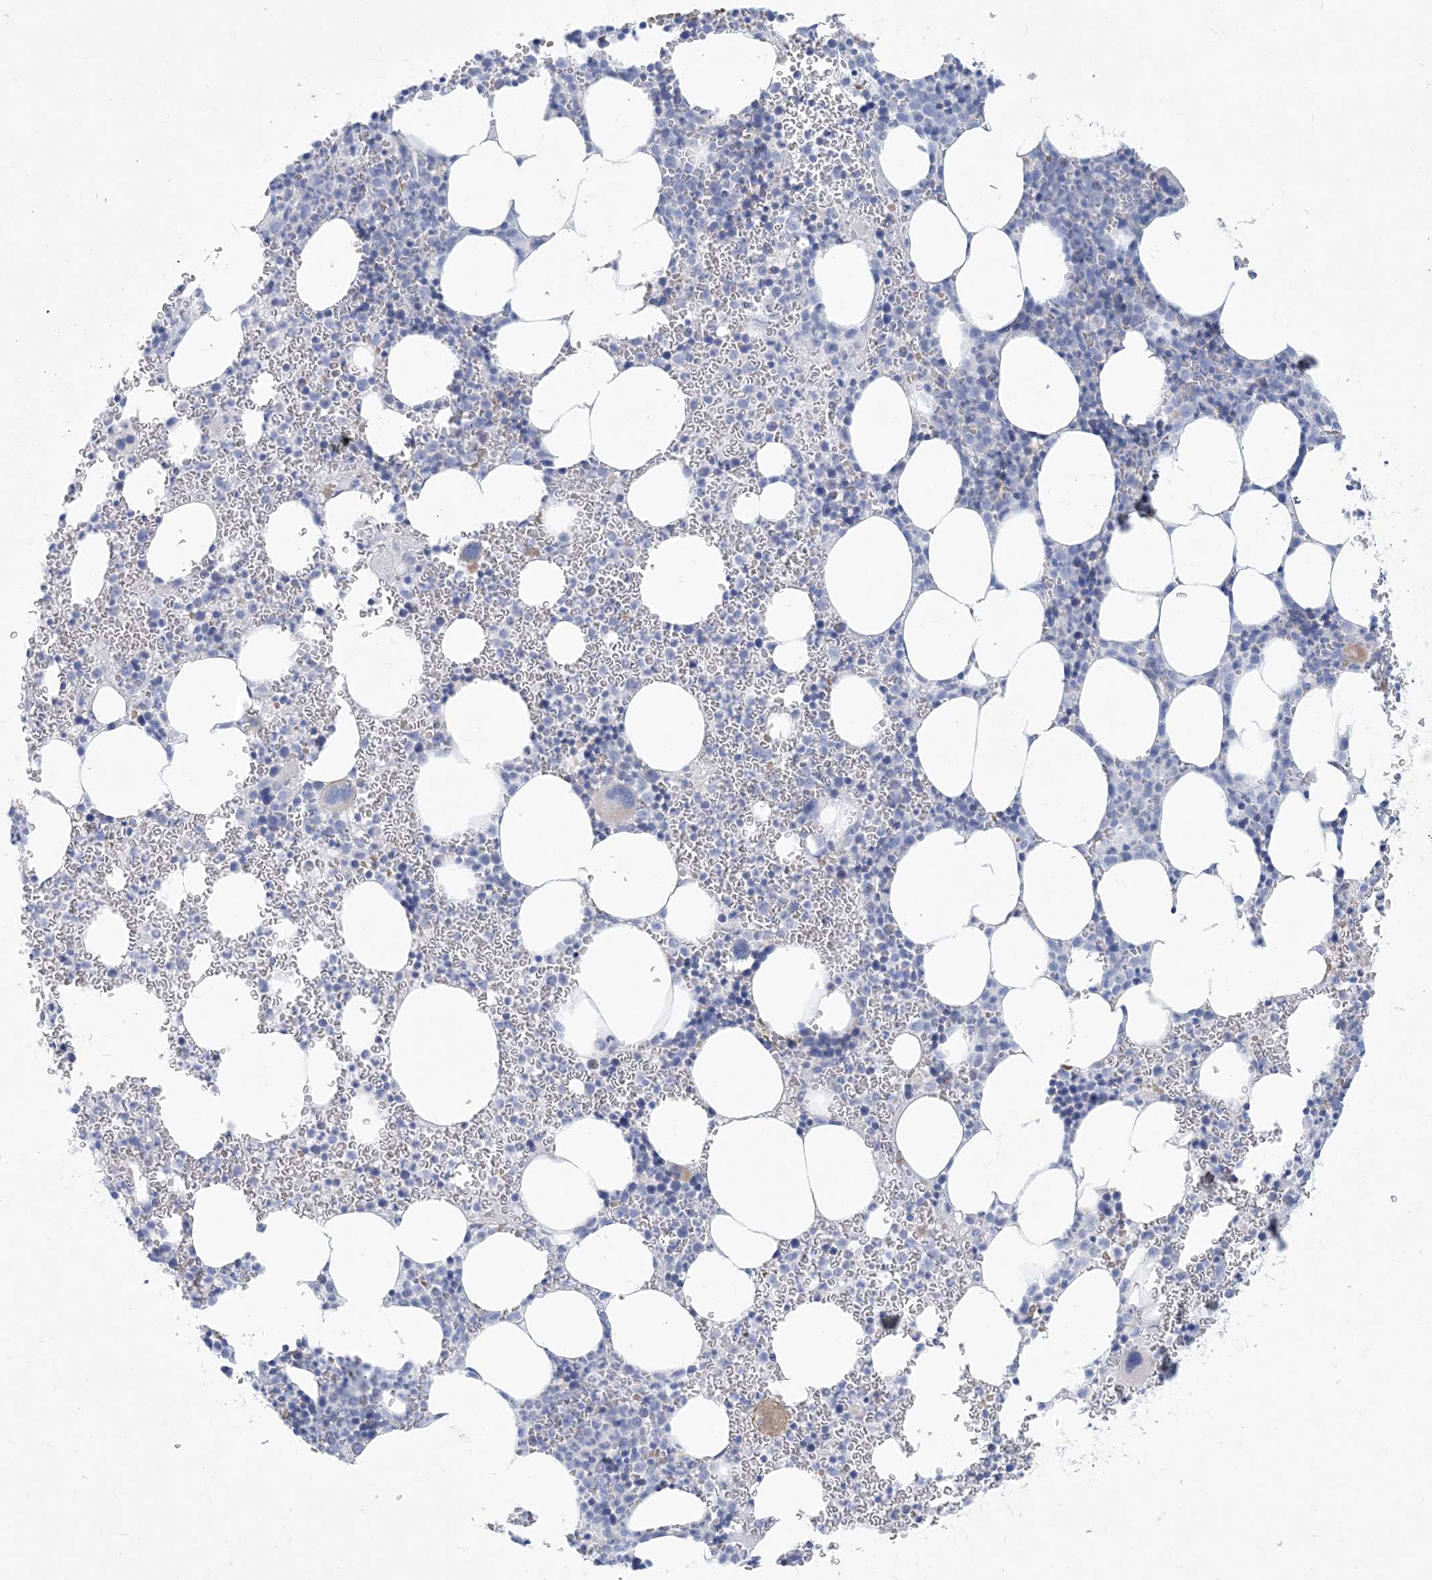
{"staining": {"intensity": "negative", "quantity": "none", "location": "none"}, "tissue": "bone marrow", "cell_type": "Hematopoietic cells", "image_type": "normal", "snomed": [{"axis": "morphology", "description": "Normal tissue, NOS"}, {"axis": "topography", "description": "Bone marrow"}], "caption": "An immunohistochemistry (IHC) histopathology image of normal bone marrow is shown. There is no staining in hematopoietic cells of bone marrow. (Immunohistochemistry, brightfield microscopy, high magnification).", "gene": "MOXD1", "patient": {"sex": "female", "age": 78}}